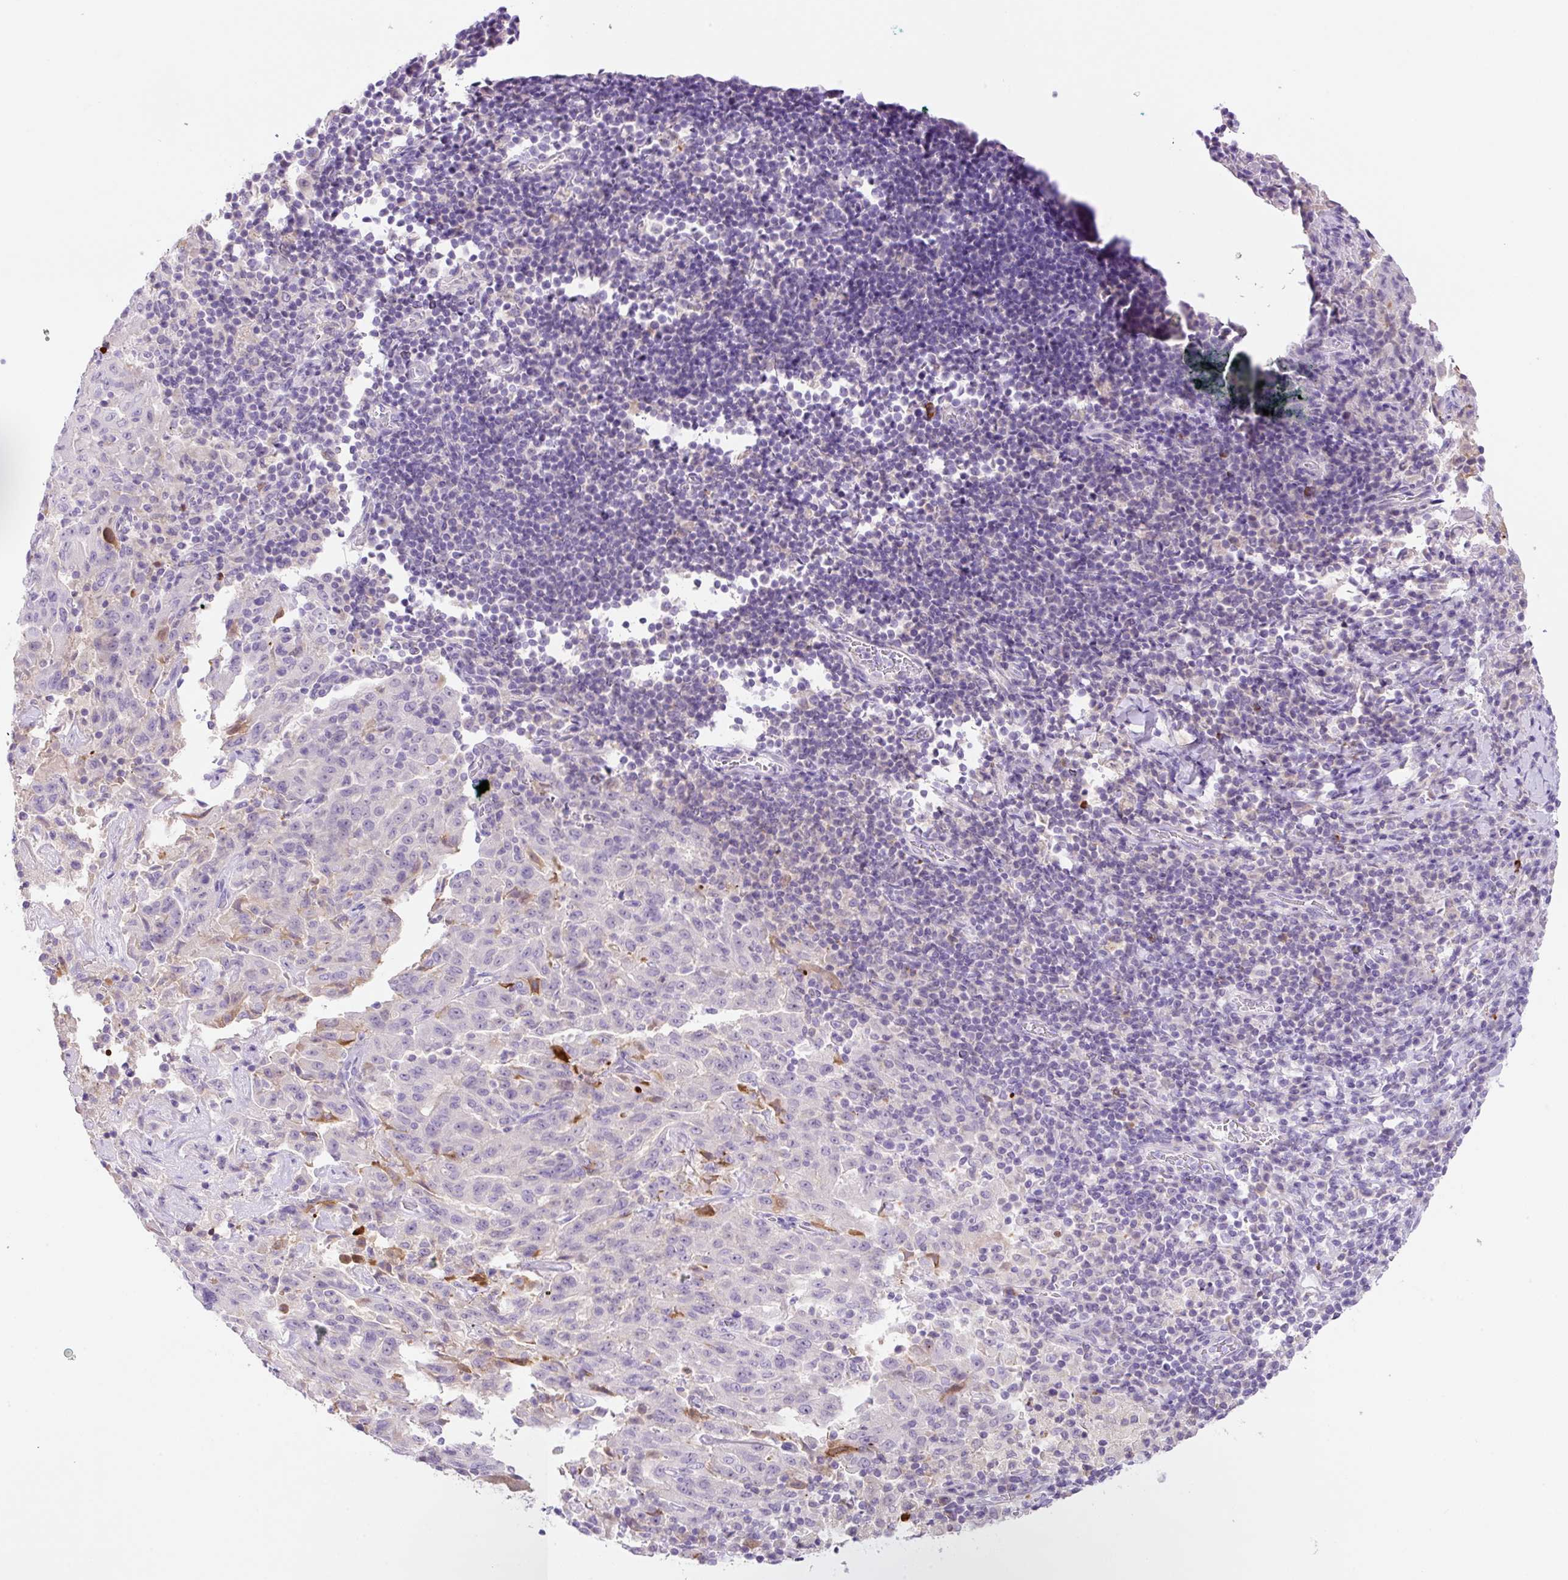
{"staining": {"intensity": "negative", "quantity": "none", "location": "none"}, "tissue": "pancreatic cancer", "cell_type": "Tumor cells", "image_type": "cancer", "snomed": [{"axis": "morphology", "description": "Adenocarcinoma, NOS"}, {"axis": "topography", "description": "Pancreas"}], "caption": "Human pancreatic adenocarcinoma stained for a protein using IHC shows no positivity in tumor cells.", "gene": "NDST3", "patient": {"sex": "male", "age": 63}}